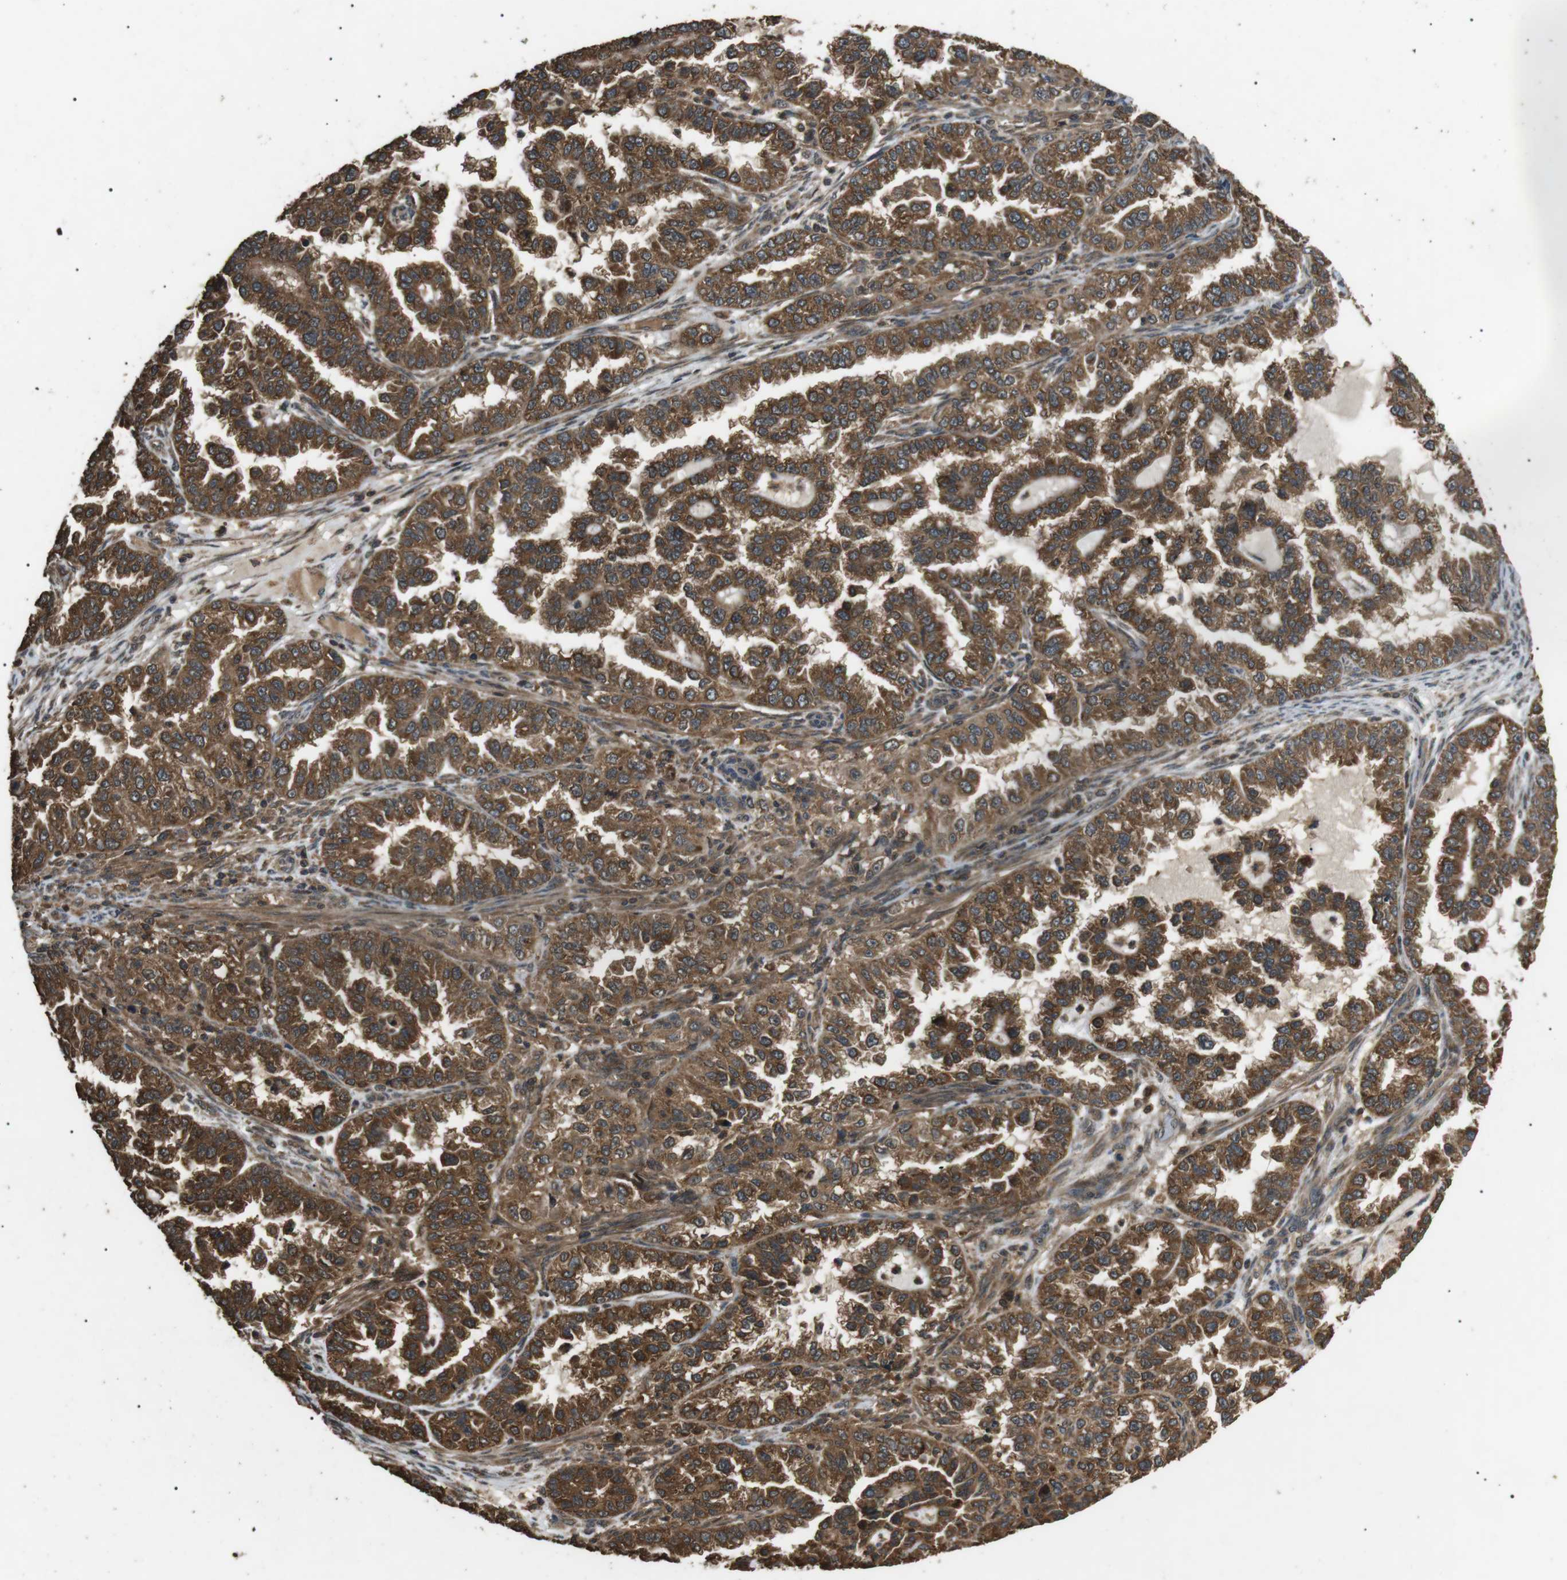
{"staining": {"intensity": "strong", "quantity": ">75%", "location": "cytoplasmic/membranous"}, "tissue": "endometrial cancer", "cell_type": "Tumor cells", "image_type": "cancer", "snomed": [{"axis": "morphology", "description": "Adenocarcinoma, NOS"}, {"axis": "topography", "description": "Endometrium"}], "caption": "A high-resolution histopathology image shows immunohistochemistry staining of endometrial adenocarcinoma, which shows strong cytoplasmic/membranous staining in approximately >75% of tumor cells. (brown staining indicates protein expression, while blue staining denotes nuclei).", "gene": "TBC1D15", "patient": {"sex": "female", "age": 85}}